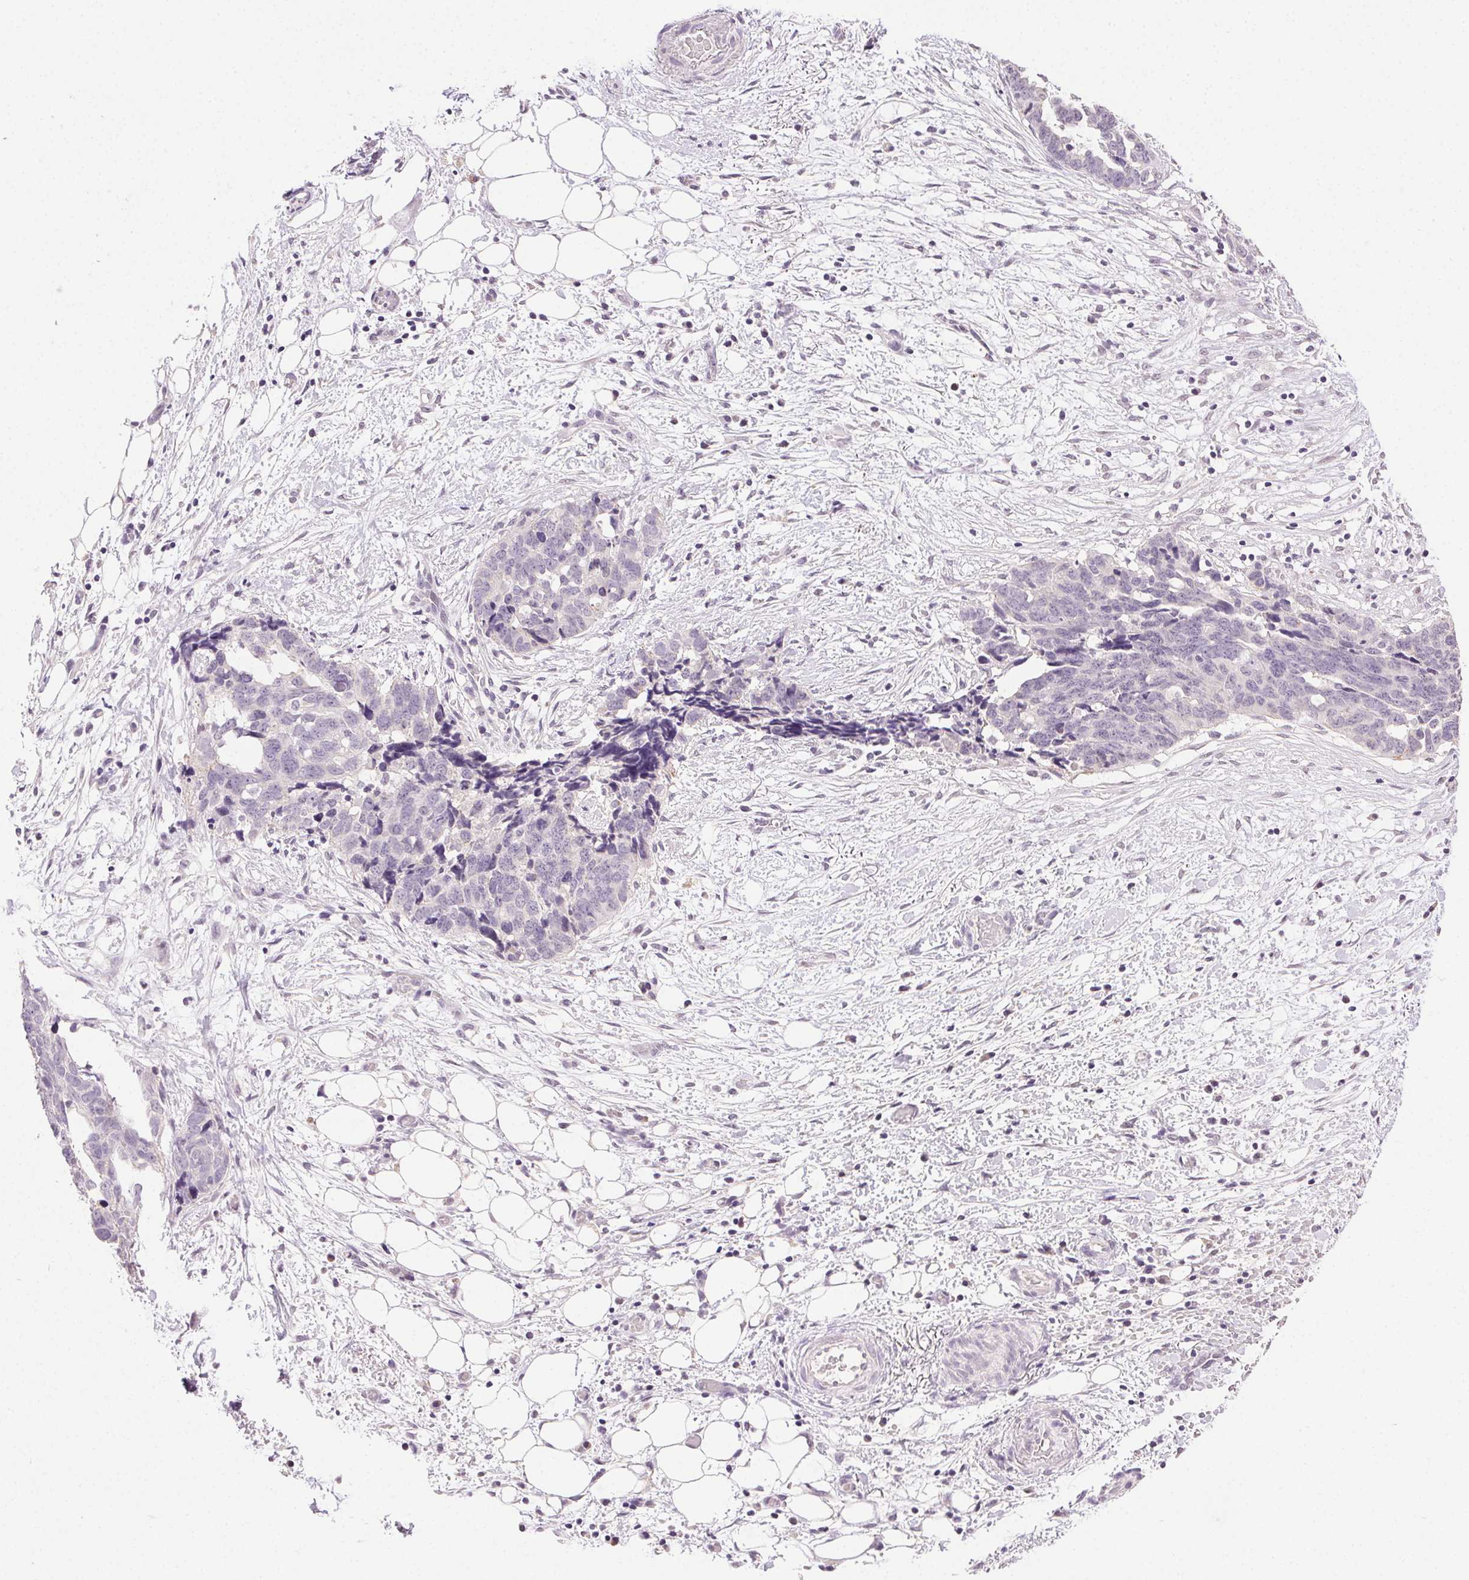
{"staining": {"intensity": "negative", "quantity": "none", "location": "none"}, "tissue": "ovarian cancer", "cell_type": "Tumor cells", "image_type": "cancer", "snomed": [{"axis": "morphology", "description": "Cystadenocarcinoma, serous, NOS"}, {"axis": "topography", "description": "Ovary"}], "caption": "Human ovarian serous cystadenocarcinoma stained for a protein using immunohistochemistry (IHC) displays no staining in tumor cells.", "gene": "CLDN10", "patient": {"sex": "female", "age": 69}}